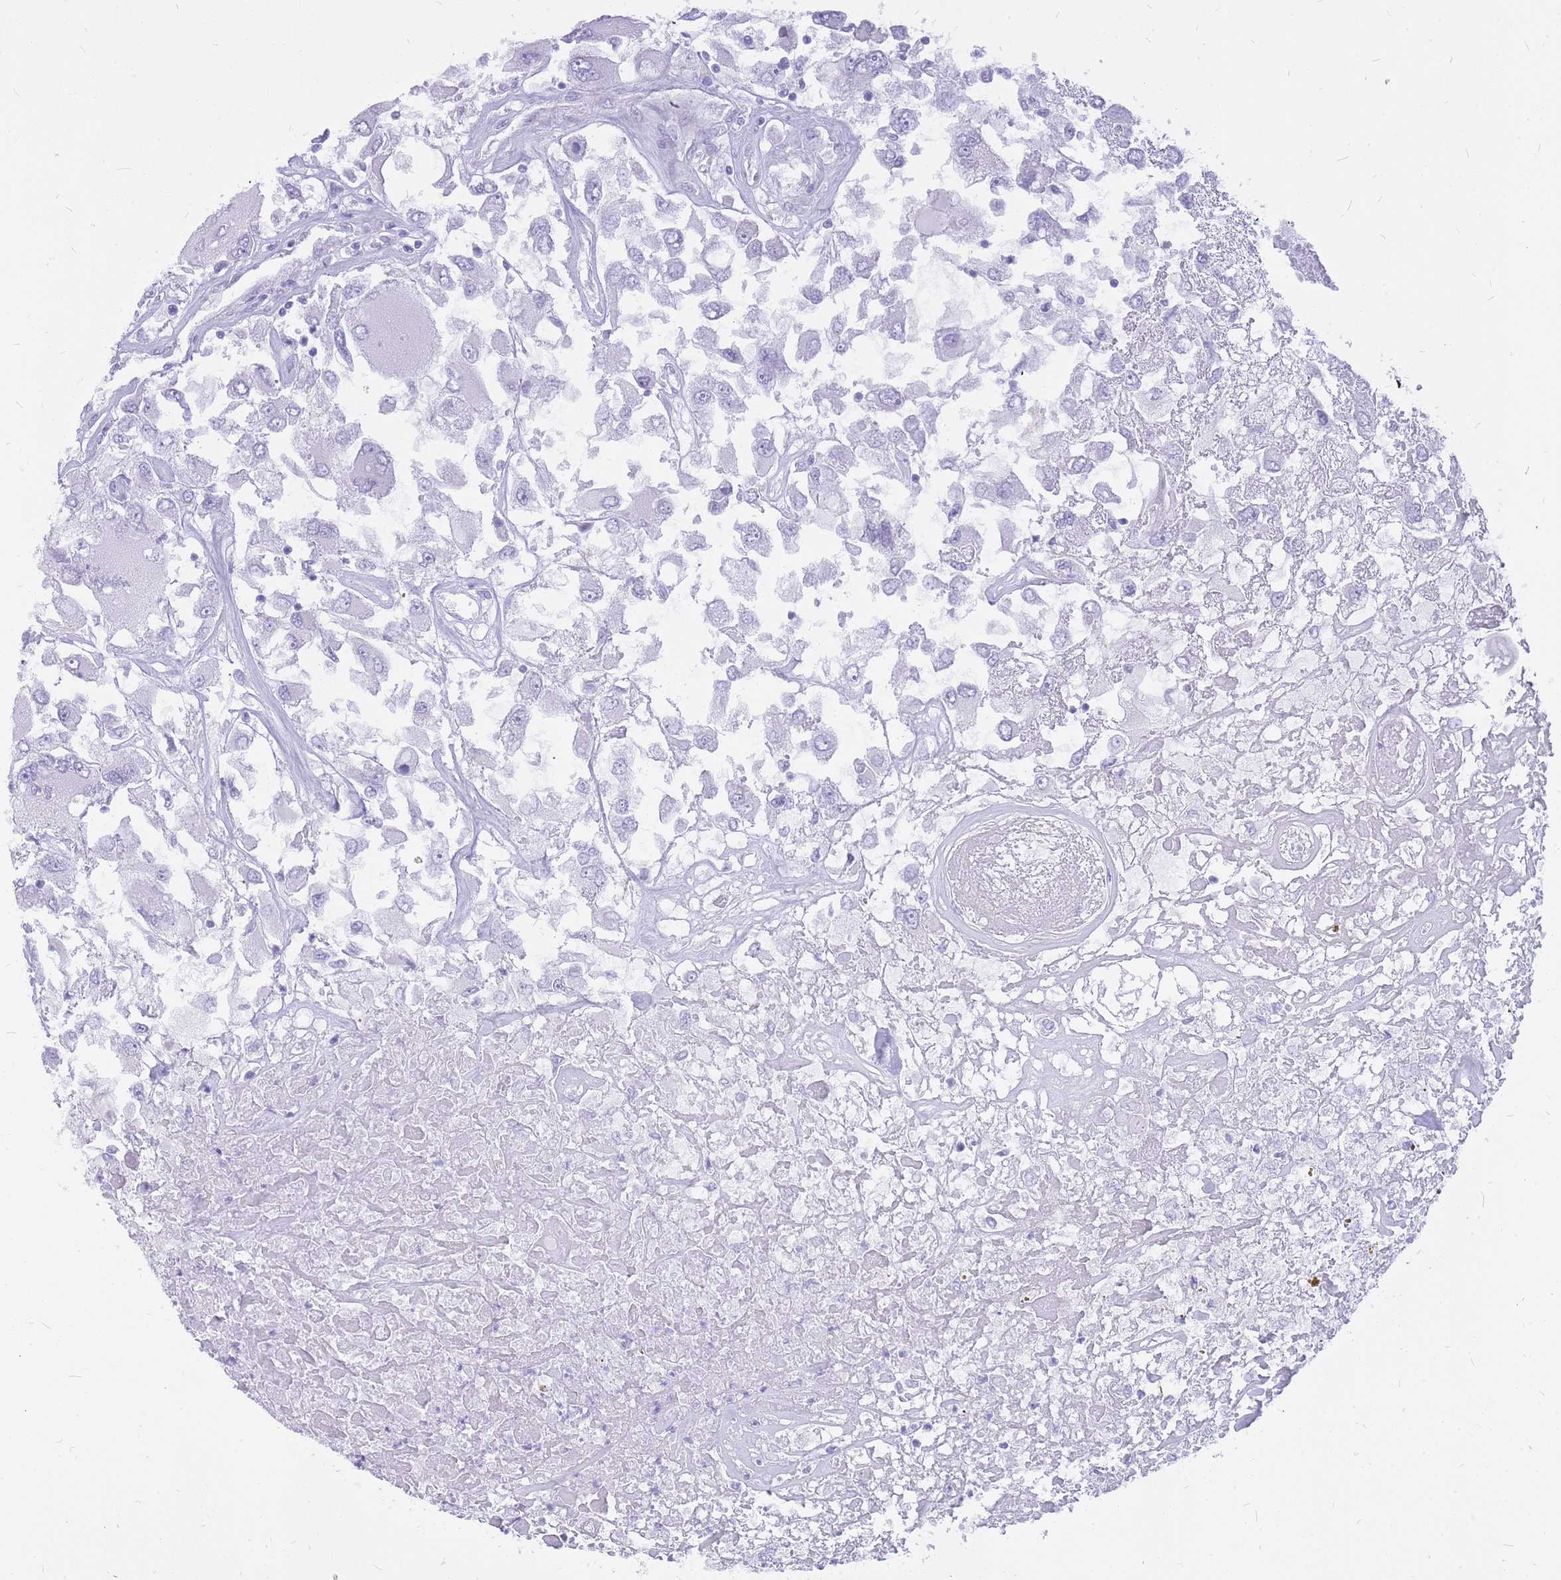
{"staining": {"intensity": "negative", "quantity": "none", "location": "none"}, "tissue": "renal cancer", "cell_type": "Tumor cells", "image_type": "cancer", "snomed": [{"axis": "morphology", "description": "Adenocarcinoma, NOS"}, {"axis": "topography", "description": "Kidney"}], "caption": "This is an immunohistochemistry (IHC) histopathology image of human renal cancer. There is no positivity in tumor cells.", "gene": "INS", "patient": {"sex": "female", "age": 52}}